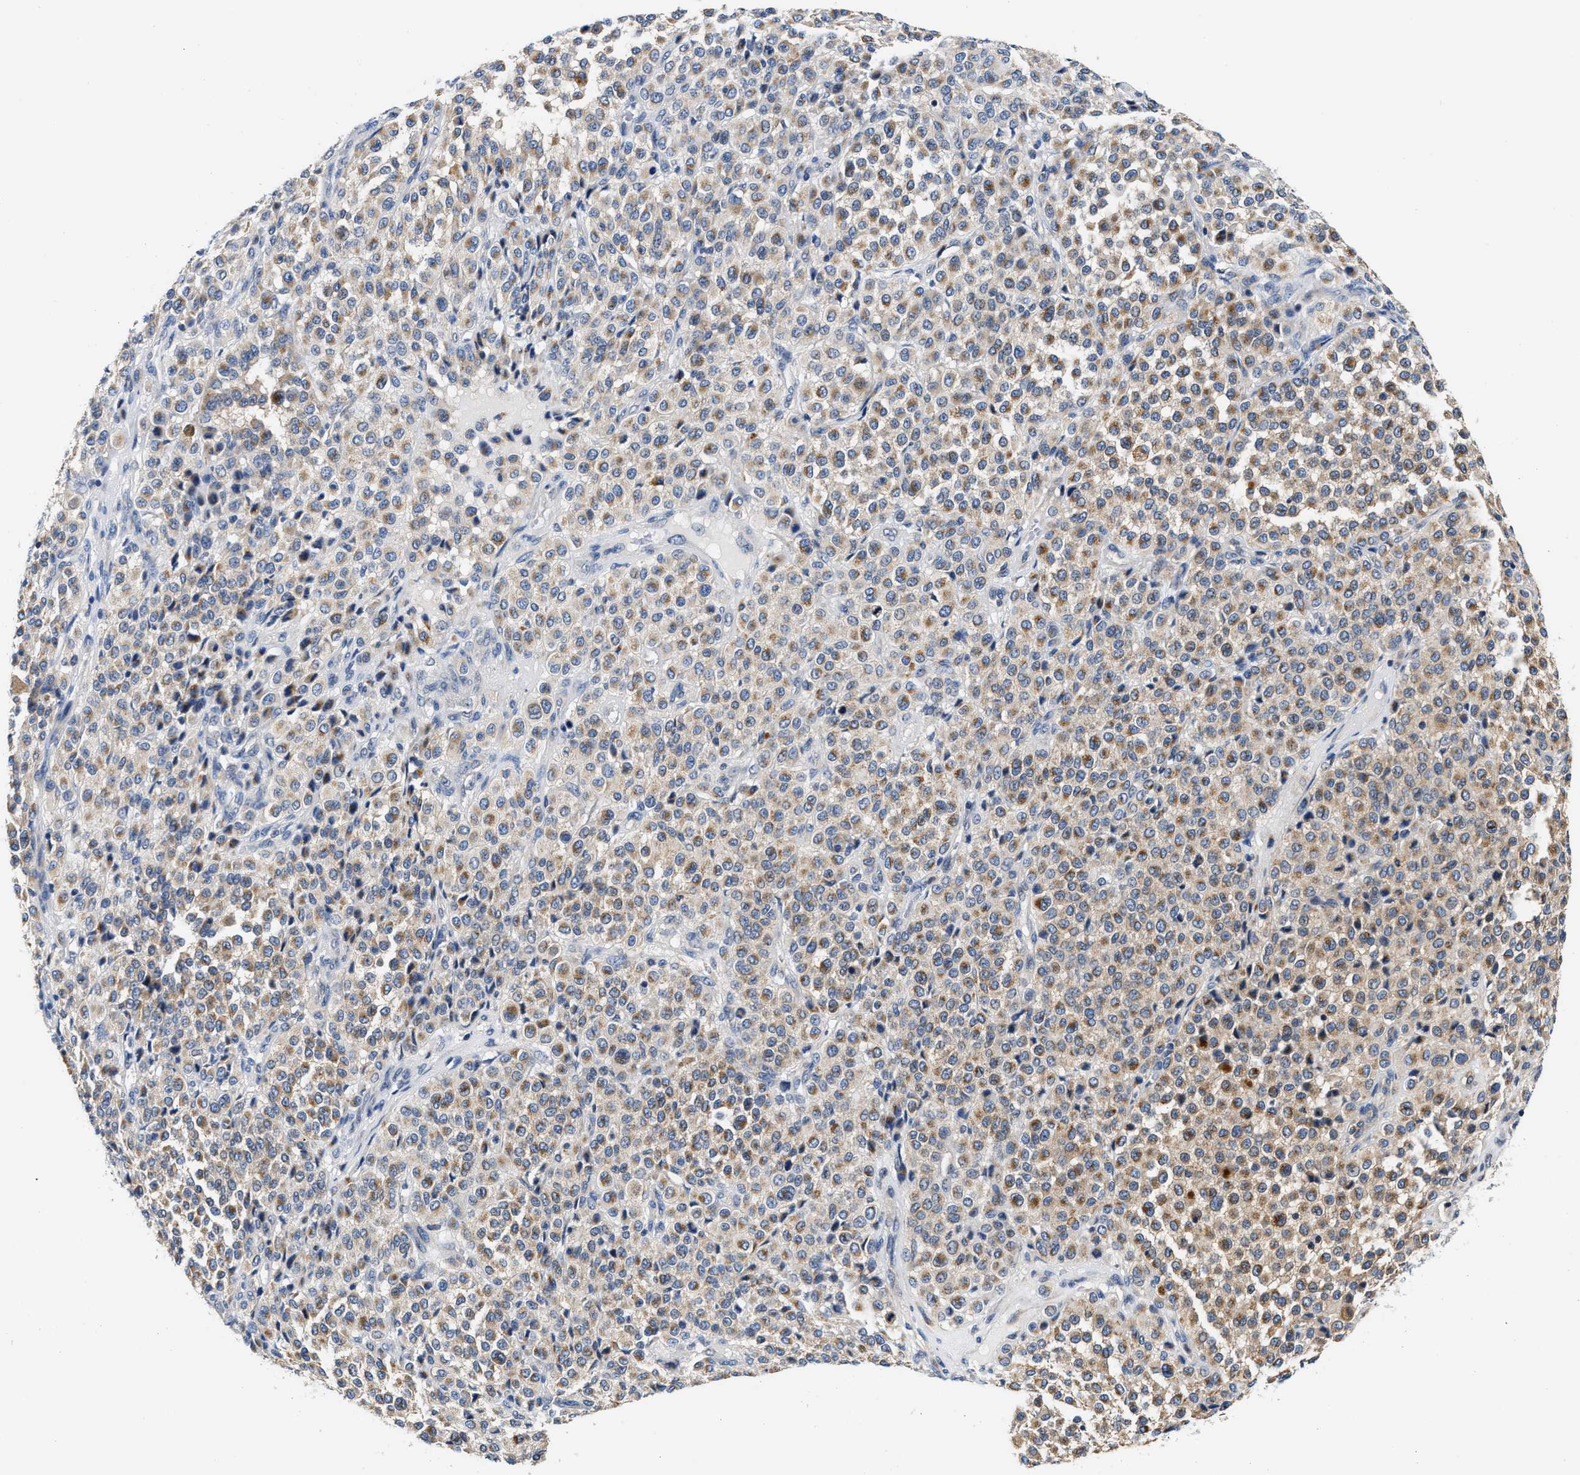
{"staining": {"intensity": "weak", "quantity": "25%-75%", "location": "cytoplasmic/membranous"}, "tissue": "melanoma", "cell_type": "Tumor cells", "image_type": "cancer", "snomed": [{"axis": "morphology", "description": "Malignant melanoma, Metastatic site"}, {"axis": "topography", "description": "Pancreas"}], "caption": "Weak cytoplasmic/membranous expression for a protein is seen in about 25%-75% of tumor cells of malignant melanoma (metastatic site) using immunohistochemistry (IHC).", "gene": "FAM185A", "patient": {"sex": "female", "age": 30}}